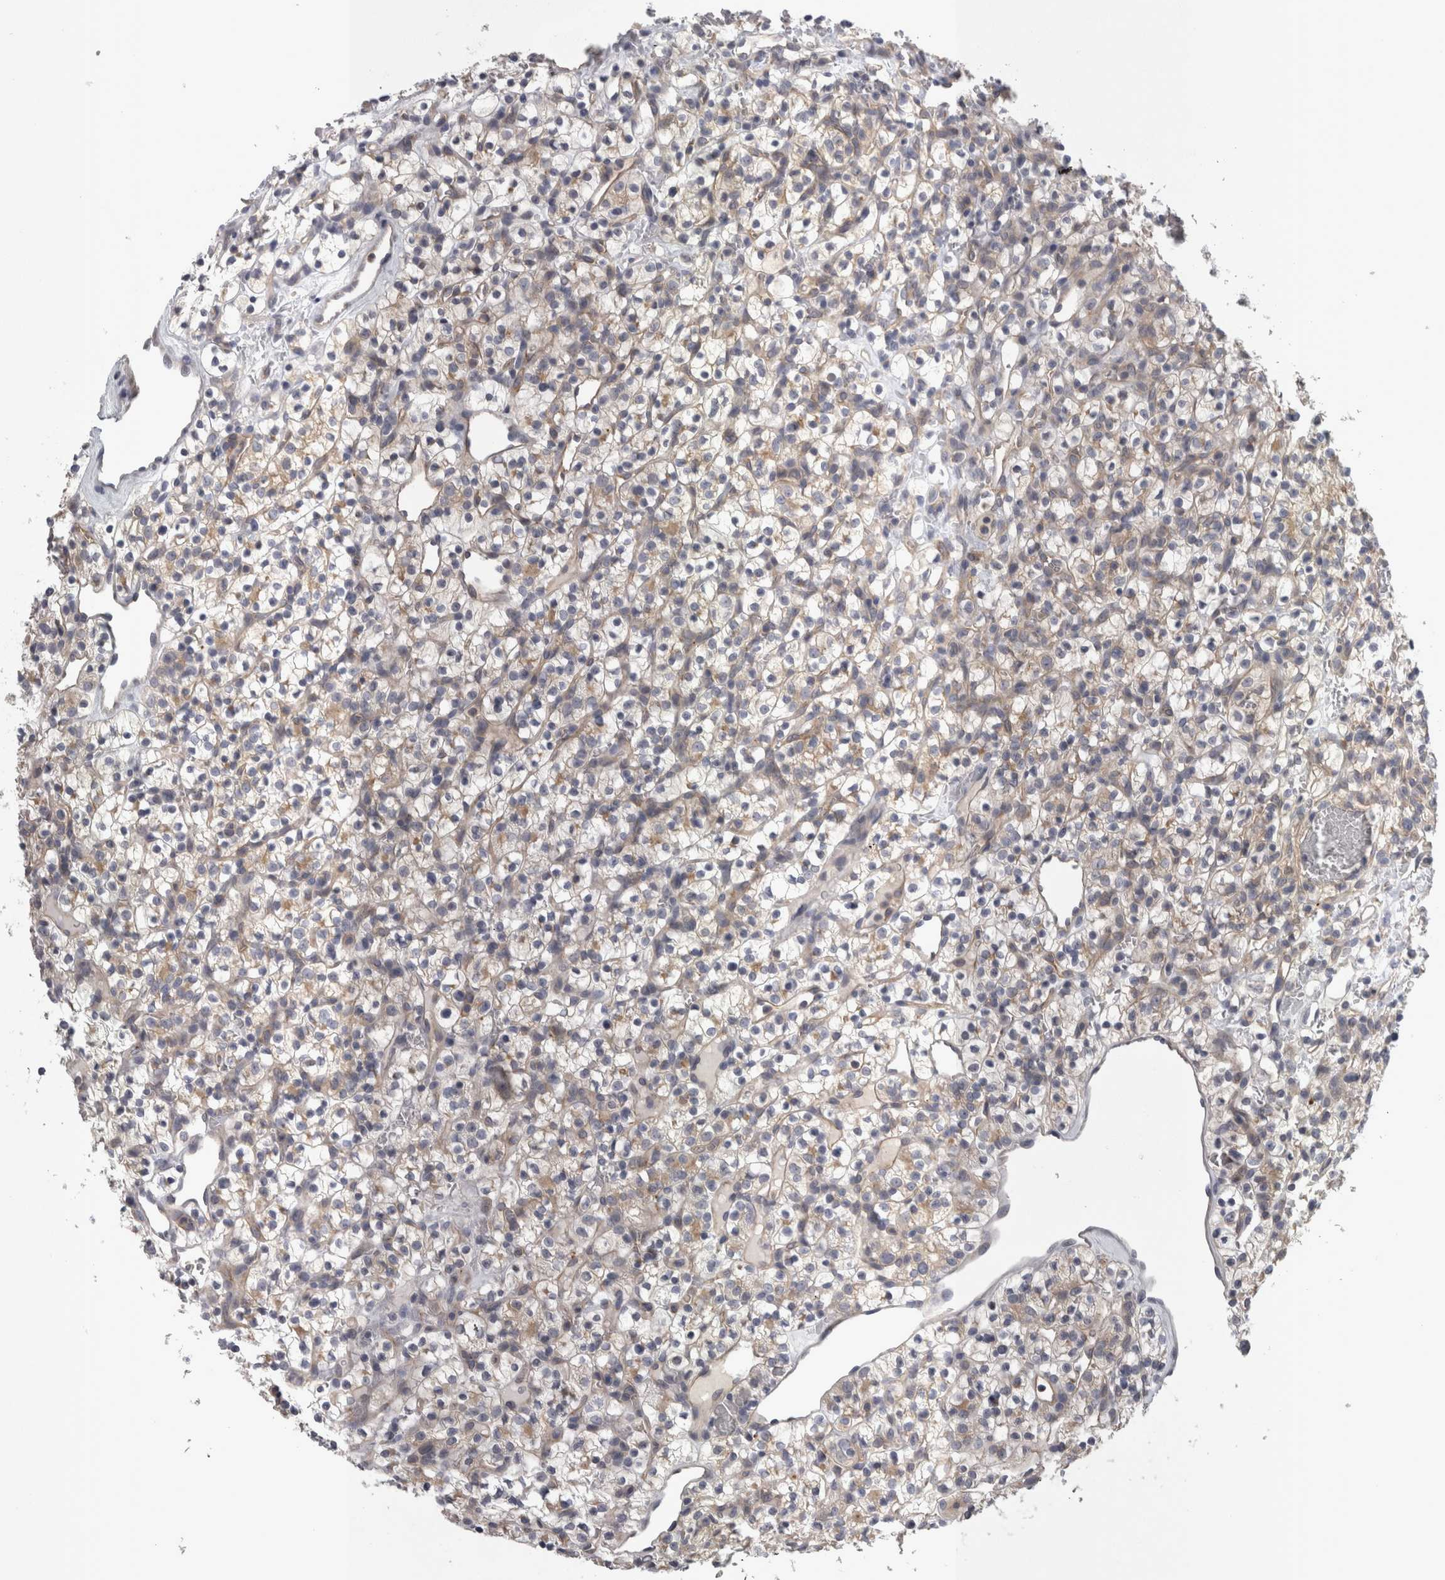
{"staining": {"intensity": "weak", "quantity": "<25%", "location": "cytoplasmic/membranous"}, "tissue": "renal cancer", "cell_type": "Tumor cells", "image_type": "cancer", "snomed": [{"axis": "morphology", "description": "Adenocarcinoma, NOS"}, {"axis": "topography", "description": "Kidney"}], "caption": "The histopathology image reveals no staining of tumor cells in adenocarcinoma (renal).", "gene": "LYZL6", "patient": {"sex": "female", "age": 57}}